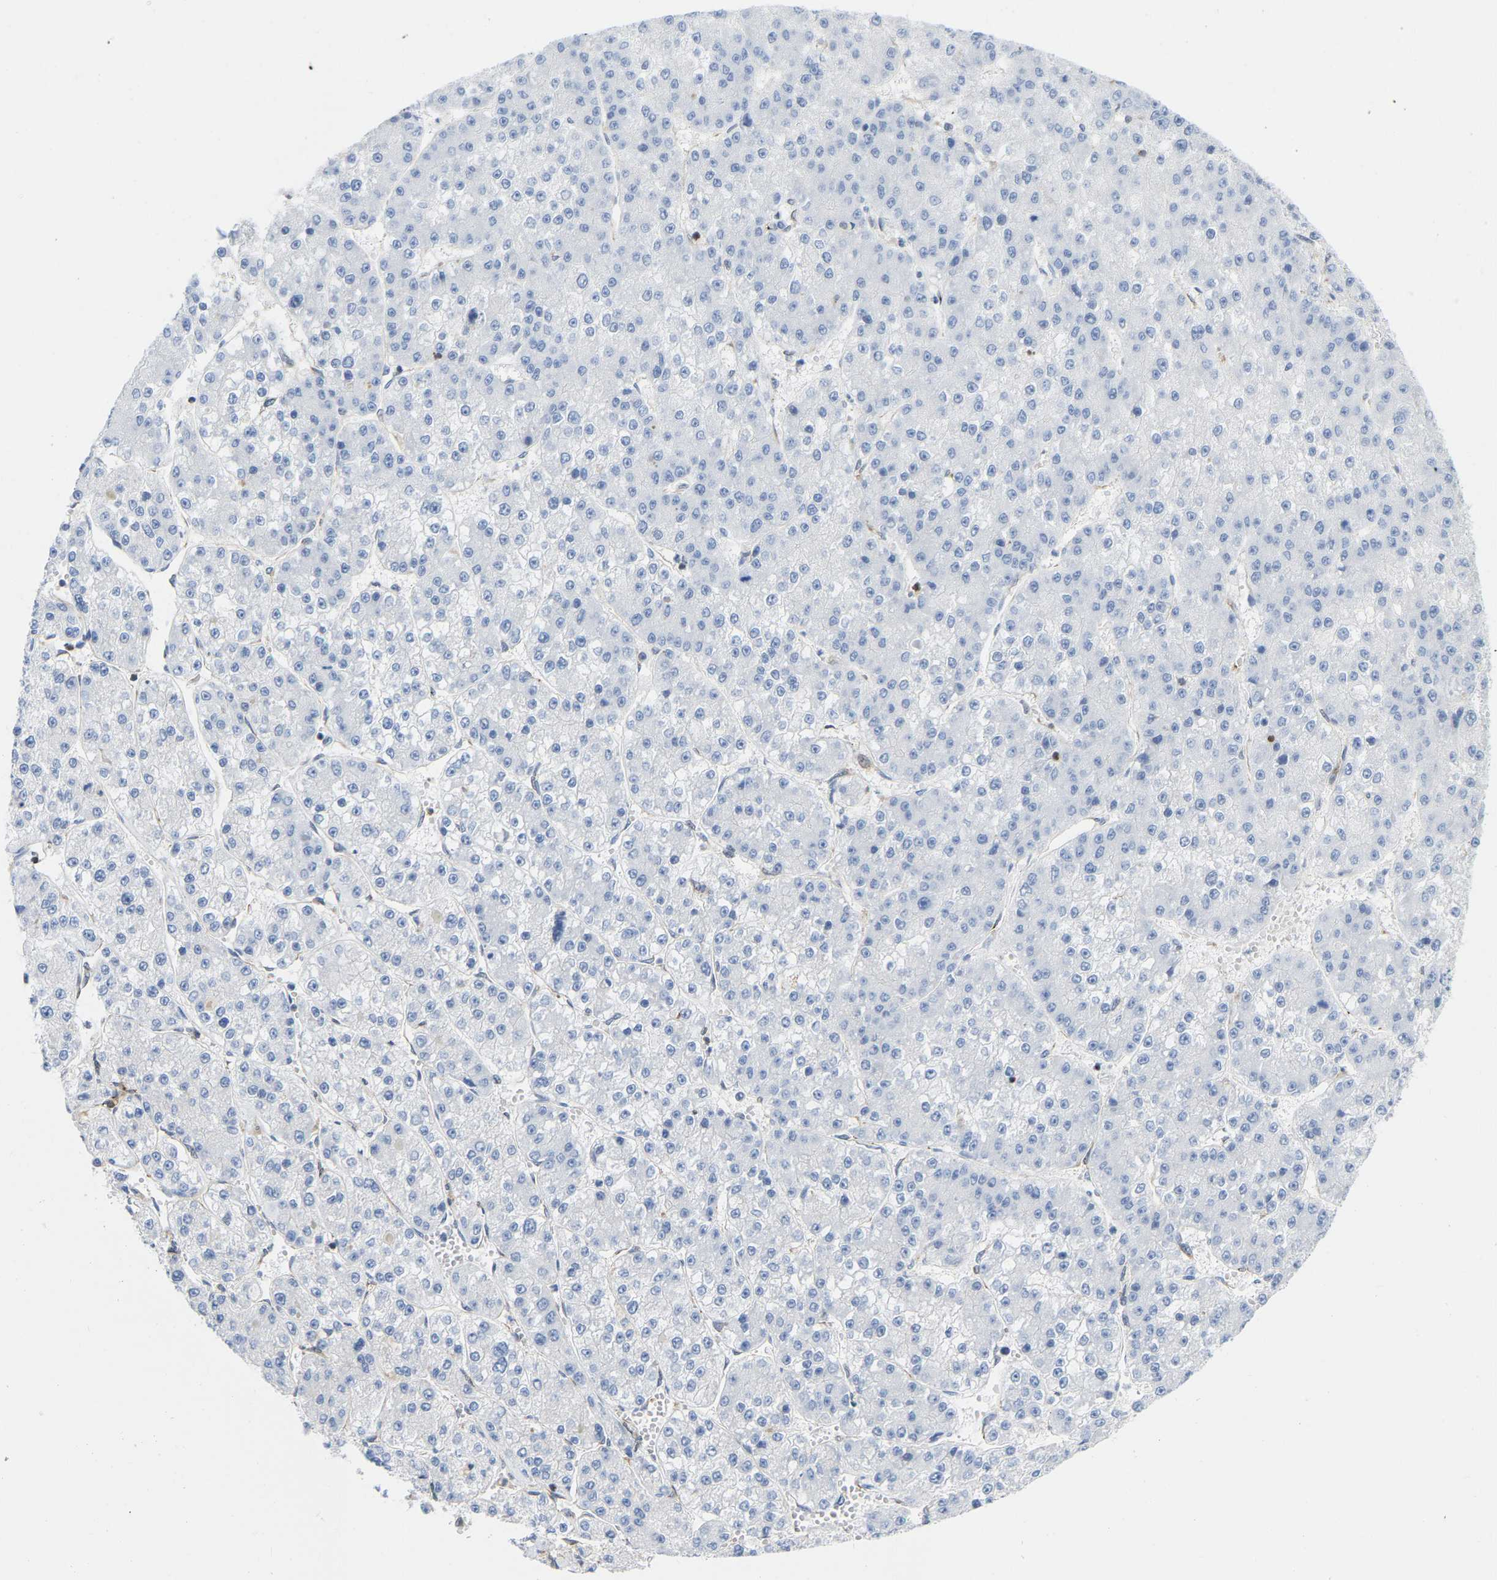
{"staining": {"intensity": "negative", "quantity": "none", "location": "none"}, "tissue": "liver cancer", "cell_type": "Tumor cells", "image_type": "cancer", "snomed": [{"axis": "morphology", "description": "Carcinoma, Hepatocellular, NOS"}, {"axis": "topography", "description": "Liver"}], "caption": "A high-resolution micrograph shows IHC staining of liver cancer, which exhibits no significant staining in tumor cells. The staining is performed using DAB (3,3'-diaminobenzidine) brown chromogen with nuclei counter-stained in using hematoxylin.", "gene": "GIMAP4", "patient": {"sex": "female", "age": 73}}